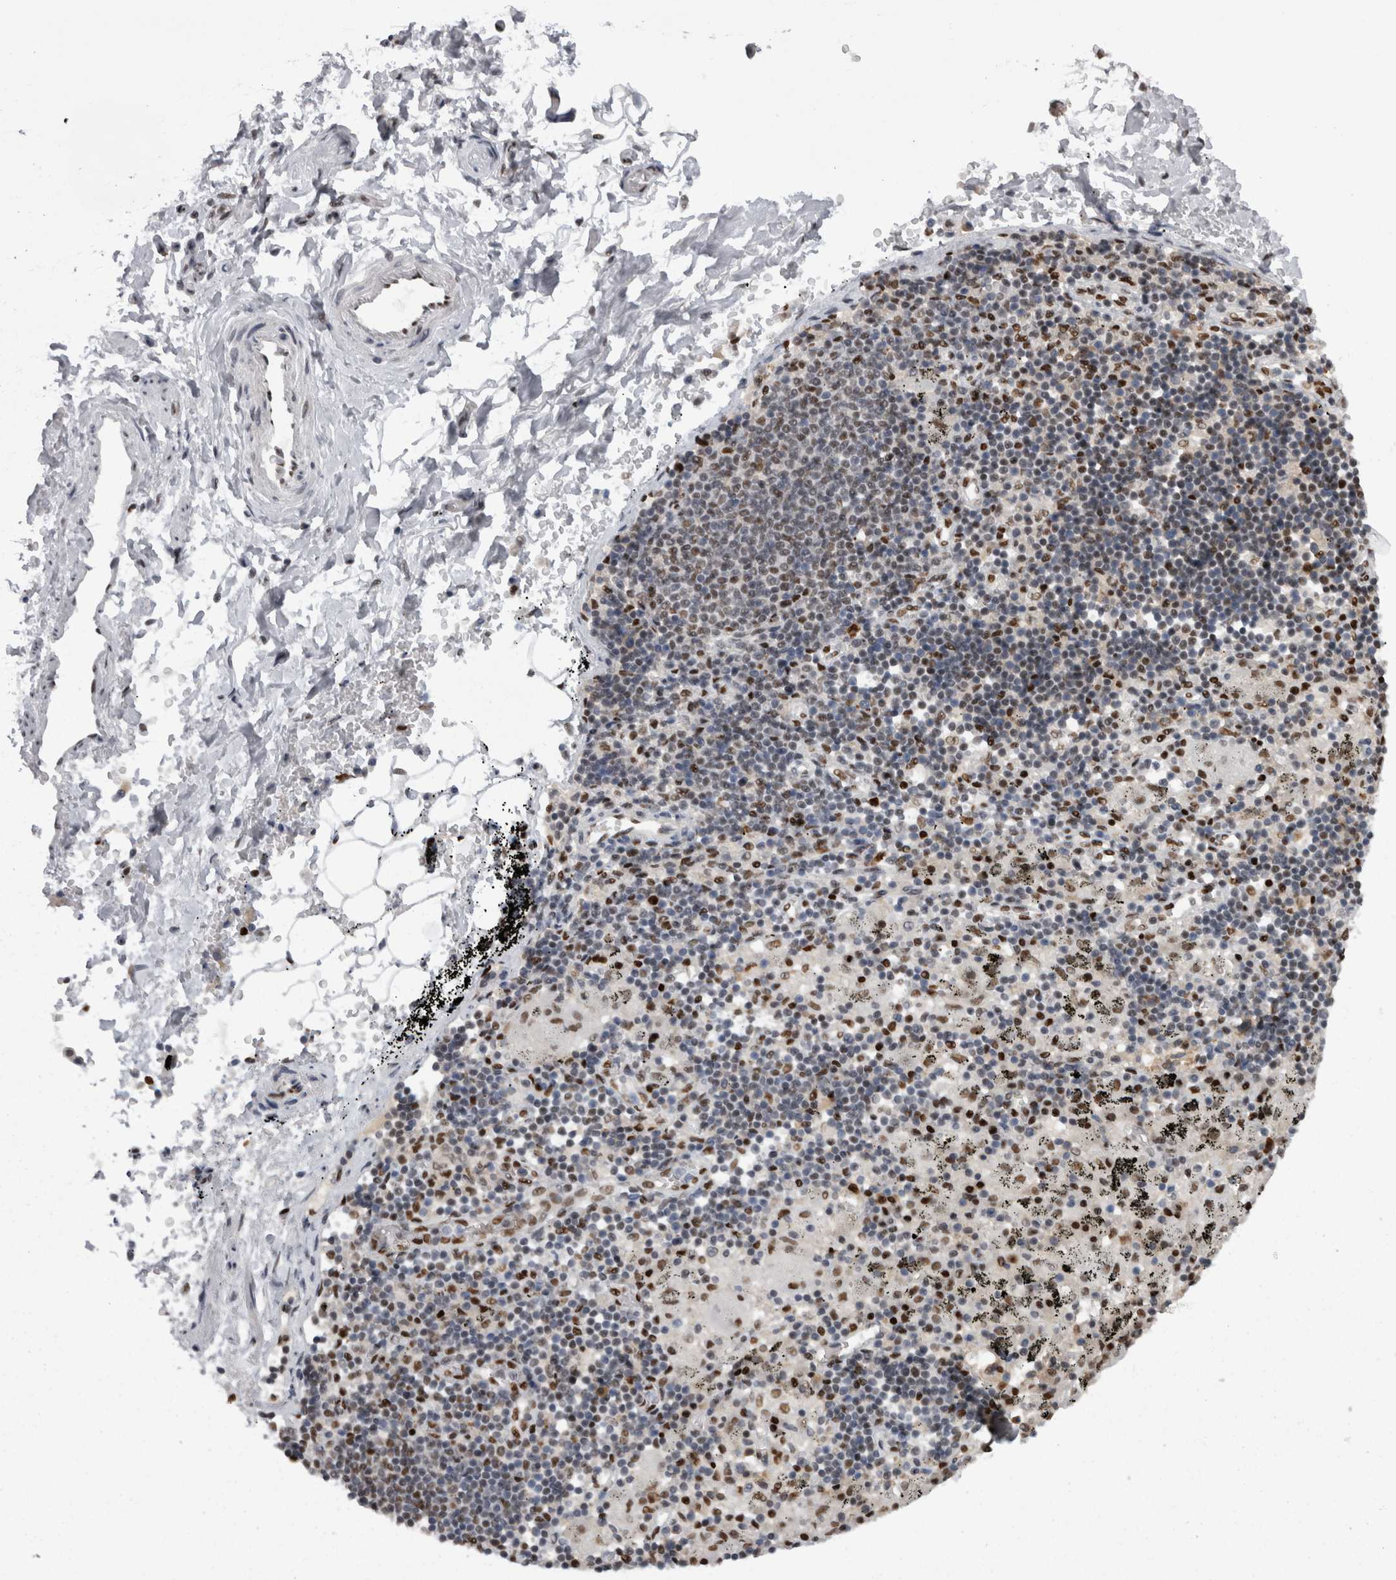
{"staining": {"intensity": "moderate", "quantity": ">75%", "location": "nuclear"}, "tissue": "adipose tissue", "cell_type": "Adipocytes", "image_type": "normal", "snomed": [{"axis": "morphology", "description": "Normal tissue, NOS"}, {"axis": "topography", "description": "Cartilage tissue"}, {"axis": "topography", "description": "Lung"}], "caption": "Adipocytes display medium levels of moderate nuclear expression in approximately >75% of cells in unremarkable adipose tissue.", "gene": "C1orf54", "patient": {"sex": "female", "age": 77}}